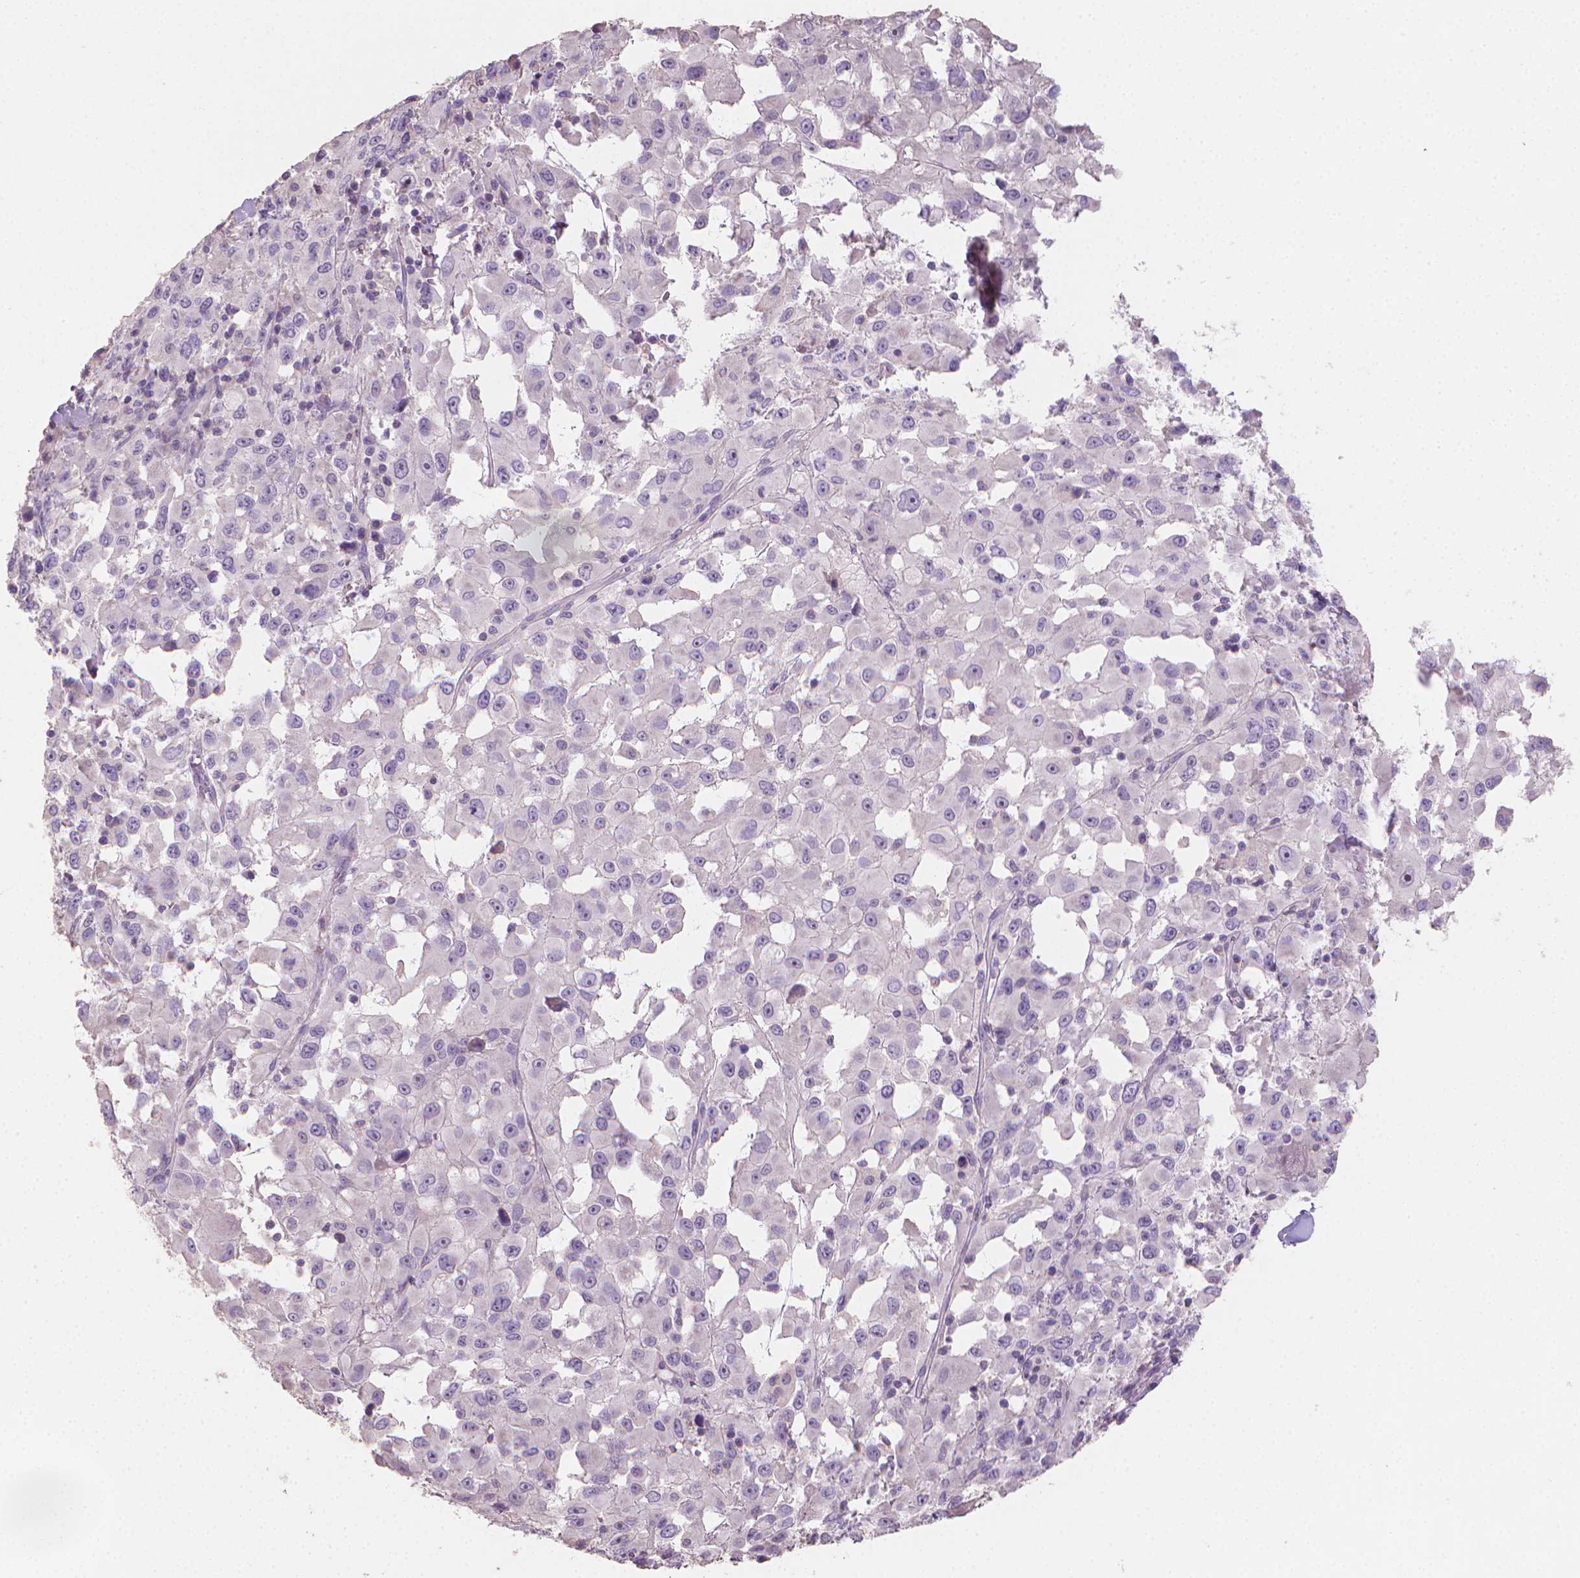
{"staining": {"intensity": "negative", "quantity": "none", "location": "none"}, "tissue": "melanoma", "cell_type": "Tumor cells", "image_type": "cancer", "snomed": [{"axis": "morphology", "description": "Malignant melanoma, Metastatic site"}, {"axis": "topography", "description": "Lymph node"}], "caption": "This is an IHC image of human melanoma. There is no staining in tumor cells.", "gene": "CATIP", "patient": {"sex": "male", "age": 50}}